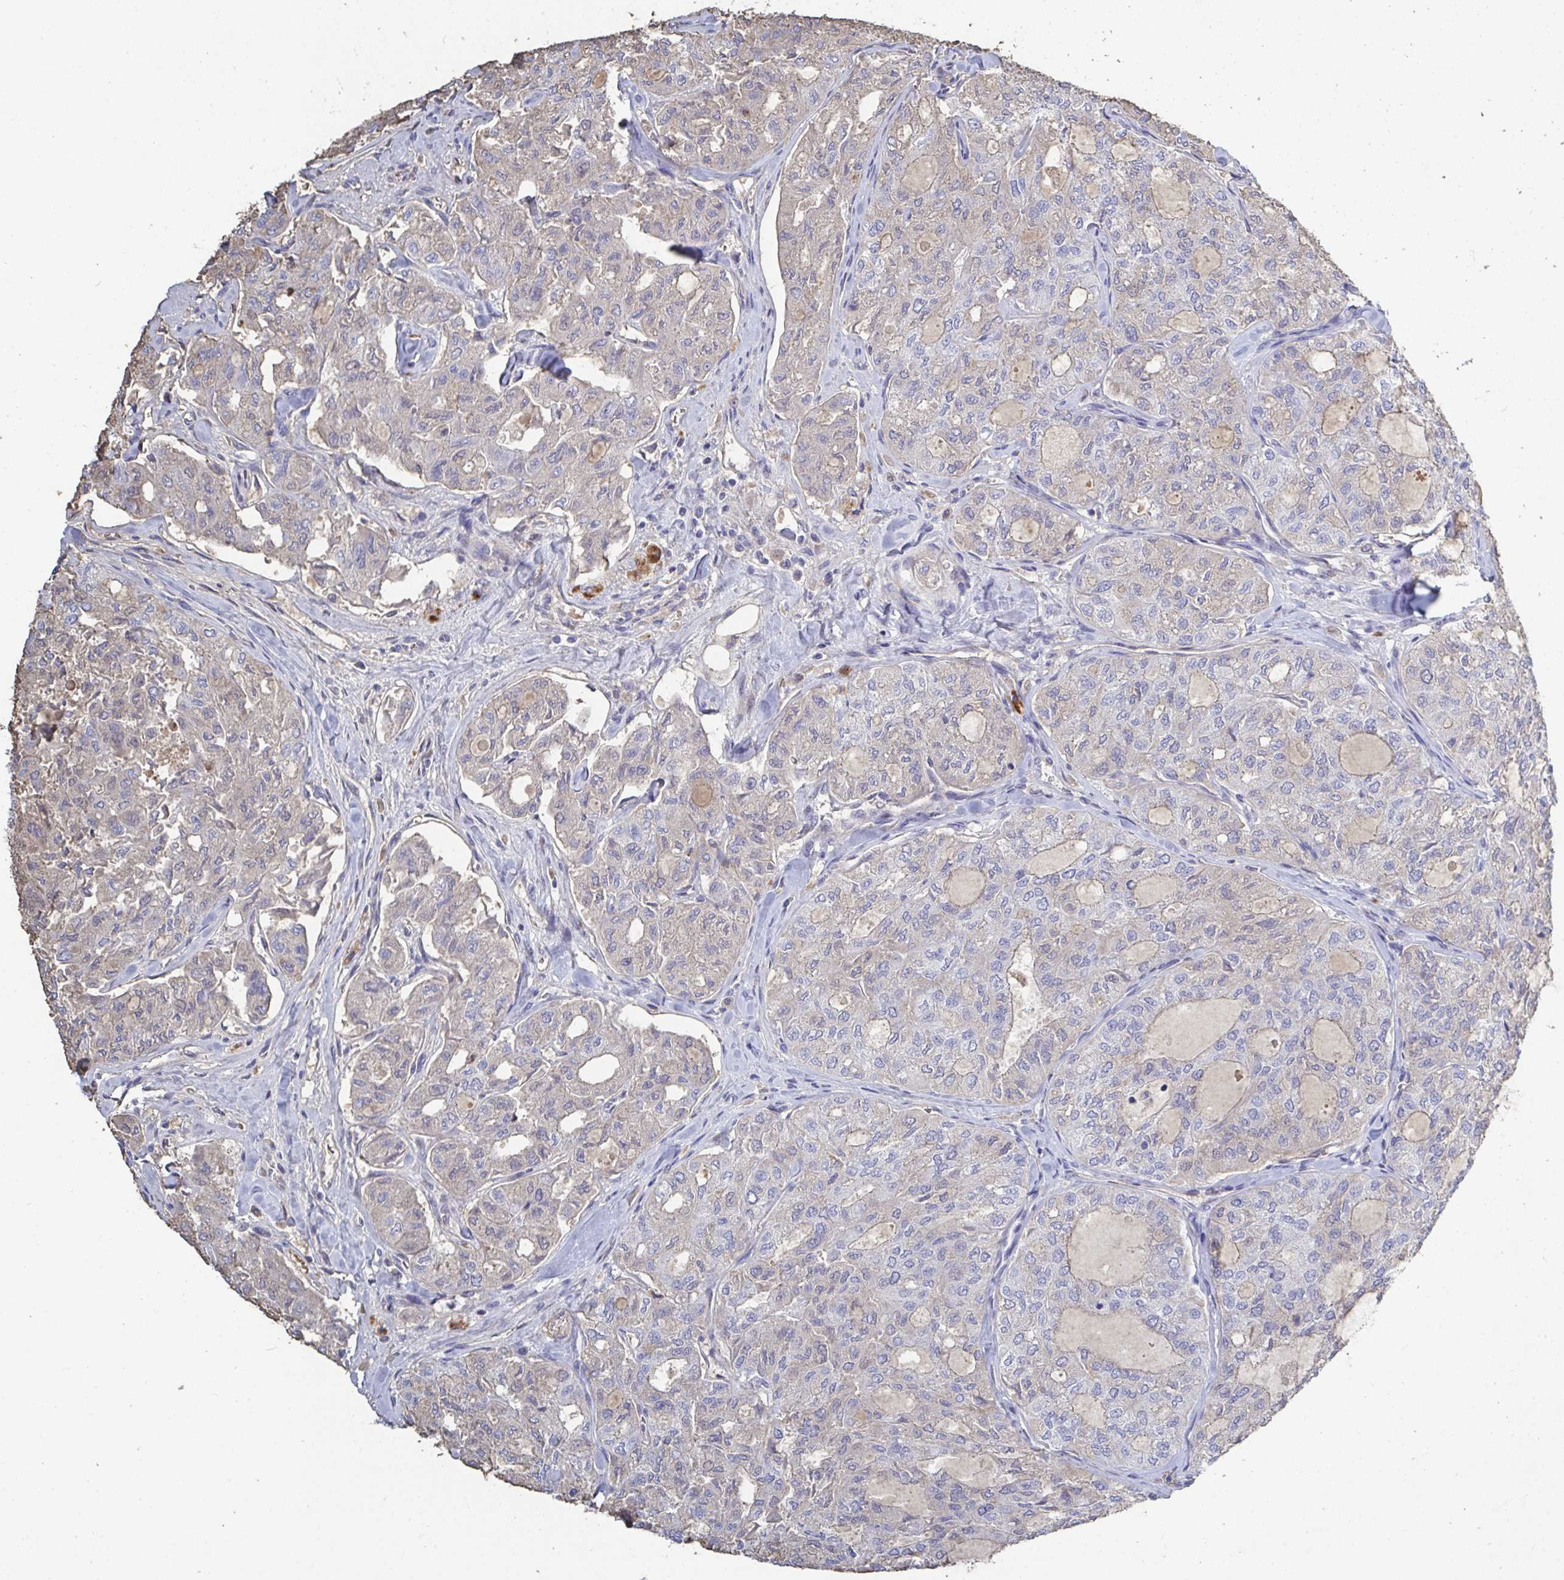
{"staining": {"intensity": "weak", "quantity": "<25%", "location": "cytoplasmic/membranous"}, "tissue": "thyroid cancer", "cell_type": "Tumor cells", "image_type": "cancer", "snomed": [{"axis": "morphology", "description": "Follicular adenoma carcinoma, NOS"}, {"axis": "topography", "description": "Thyroid gland"}], "caption": "This photomicrograph is of thyroid cancer stained with IHC to label a protein in brown with the nuclei are counter-stained blue. There is no expression in tumor cells.", "gene": "GALNT13", "patient": {"sex": "male", "age": 75}}